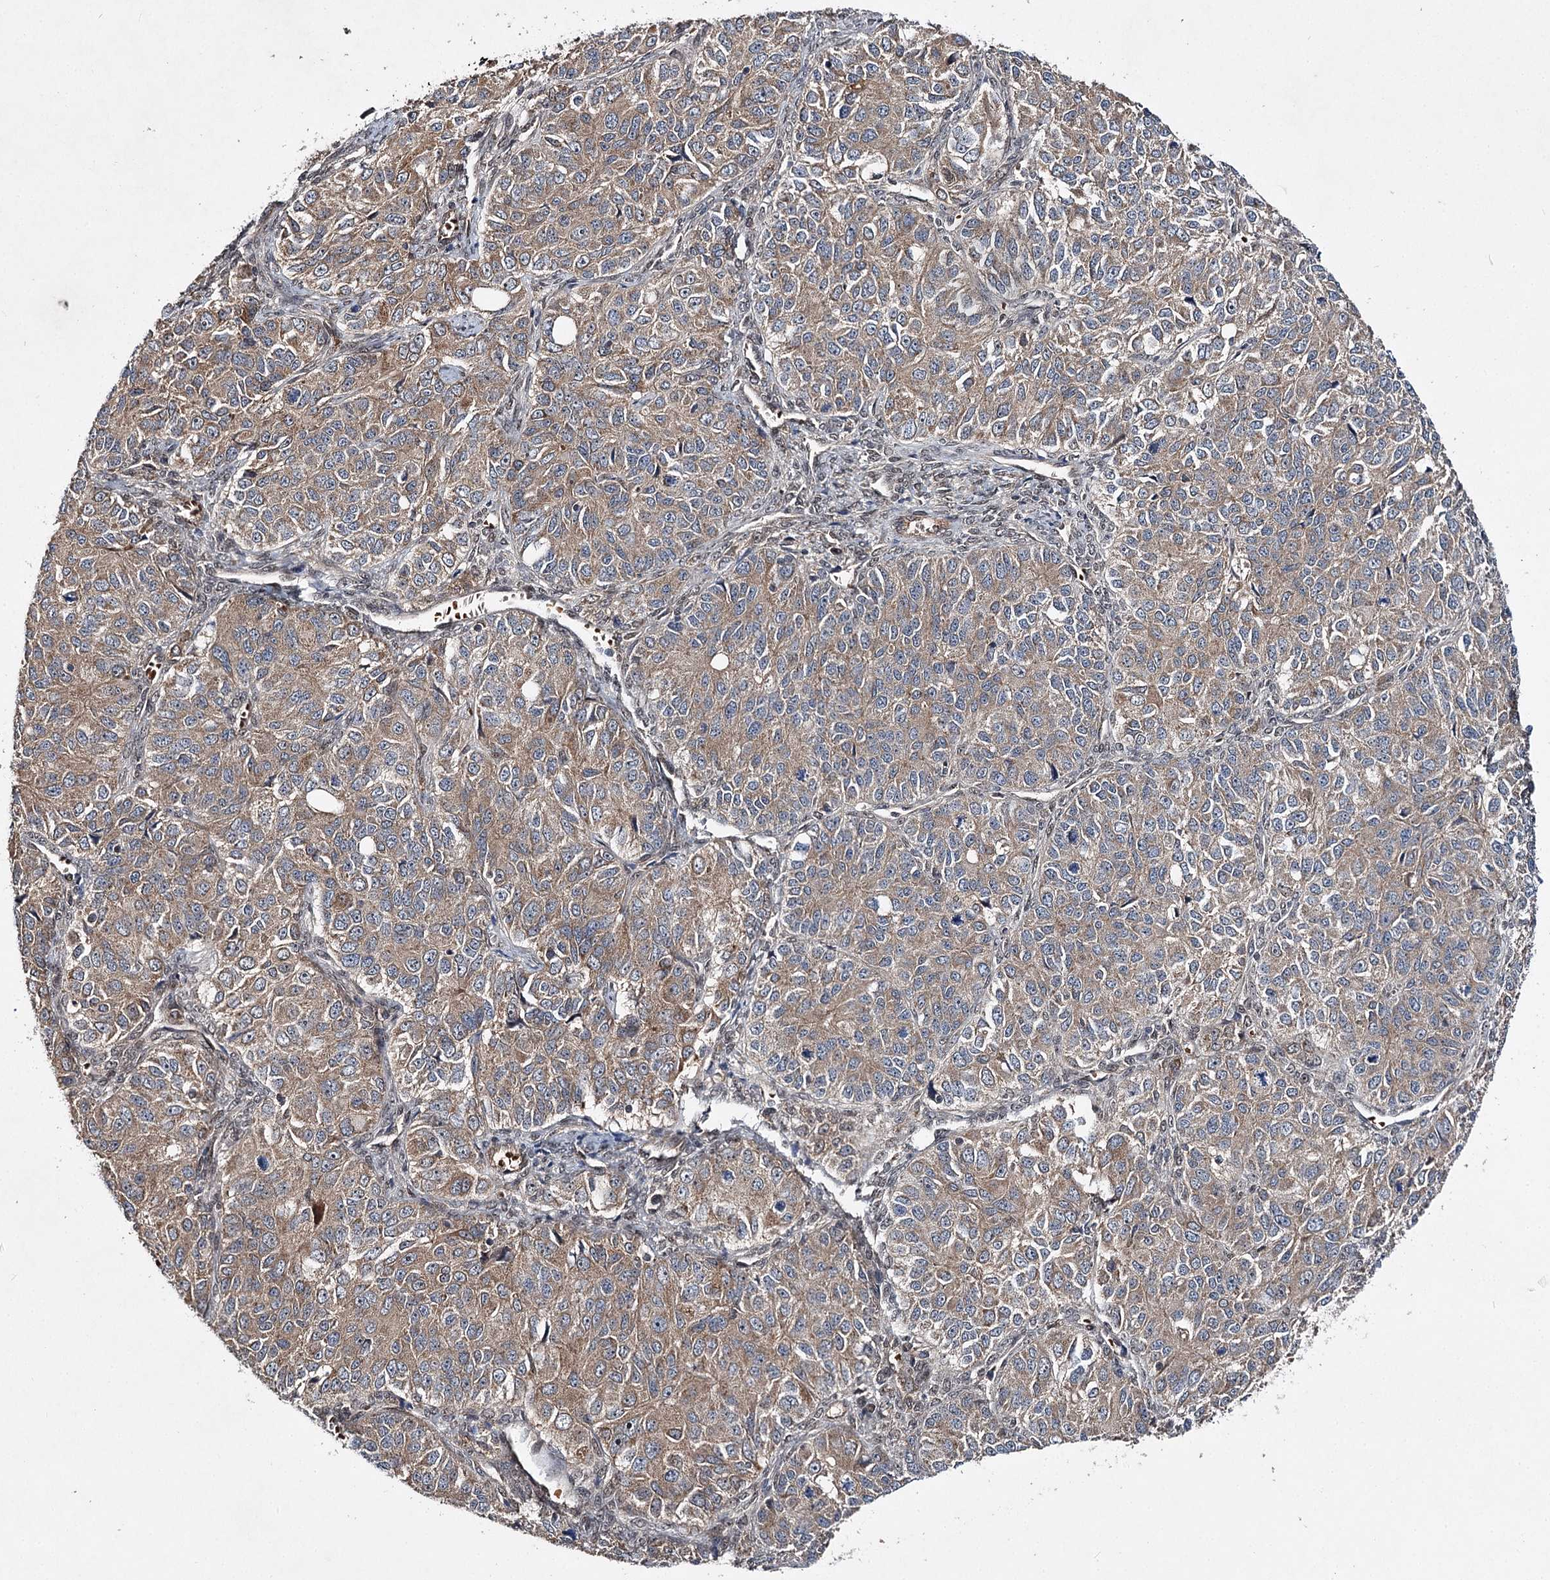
{"staining": {"intensity": "moderate", "quantity": ">75%", "location": "cytoplasmic/membranous"}, "tissue": "ovarian cancer", "cell_type": "Tumor cells", "image_type": "cancer", "snomed": [{"axis": "morphology", "description": "Carcinoma, endometroid"}, {"axis": "topography", "description": "Ovary"}], "caption": "Immunohistochemical staining of ovarian cancer (endometroid carcinoma) reveals moderate cytoplasmic/membranous protein positivity in about >75% of tumor cells.", "gene": "MSANTD2", "patient": {"sex": "female", "age": 51}}